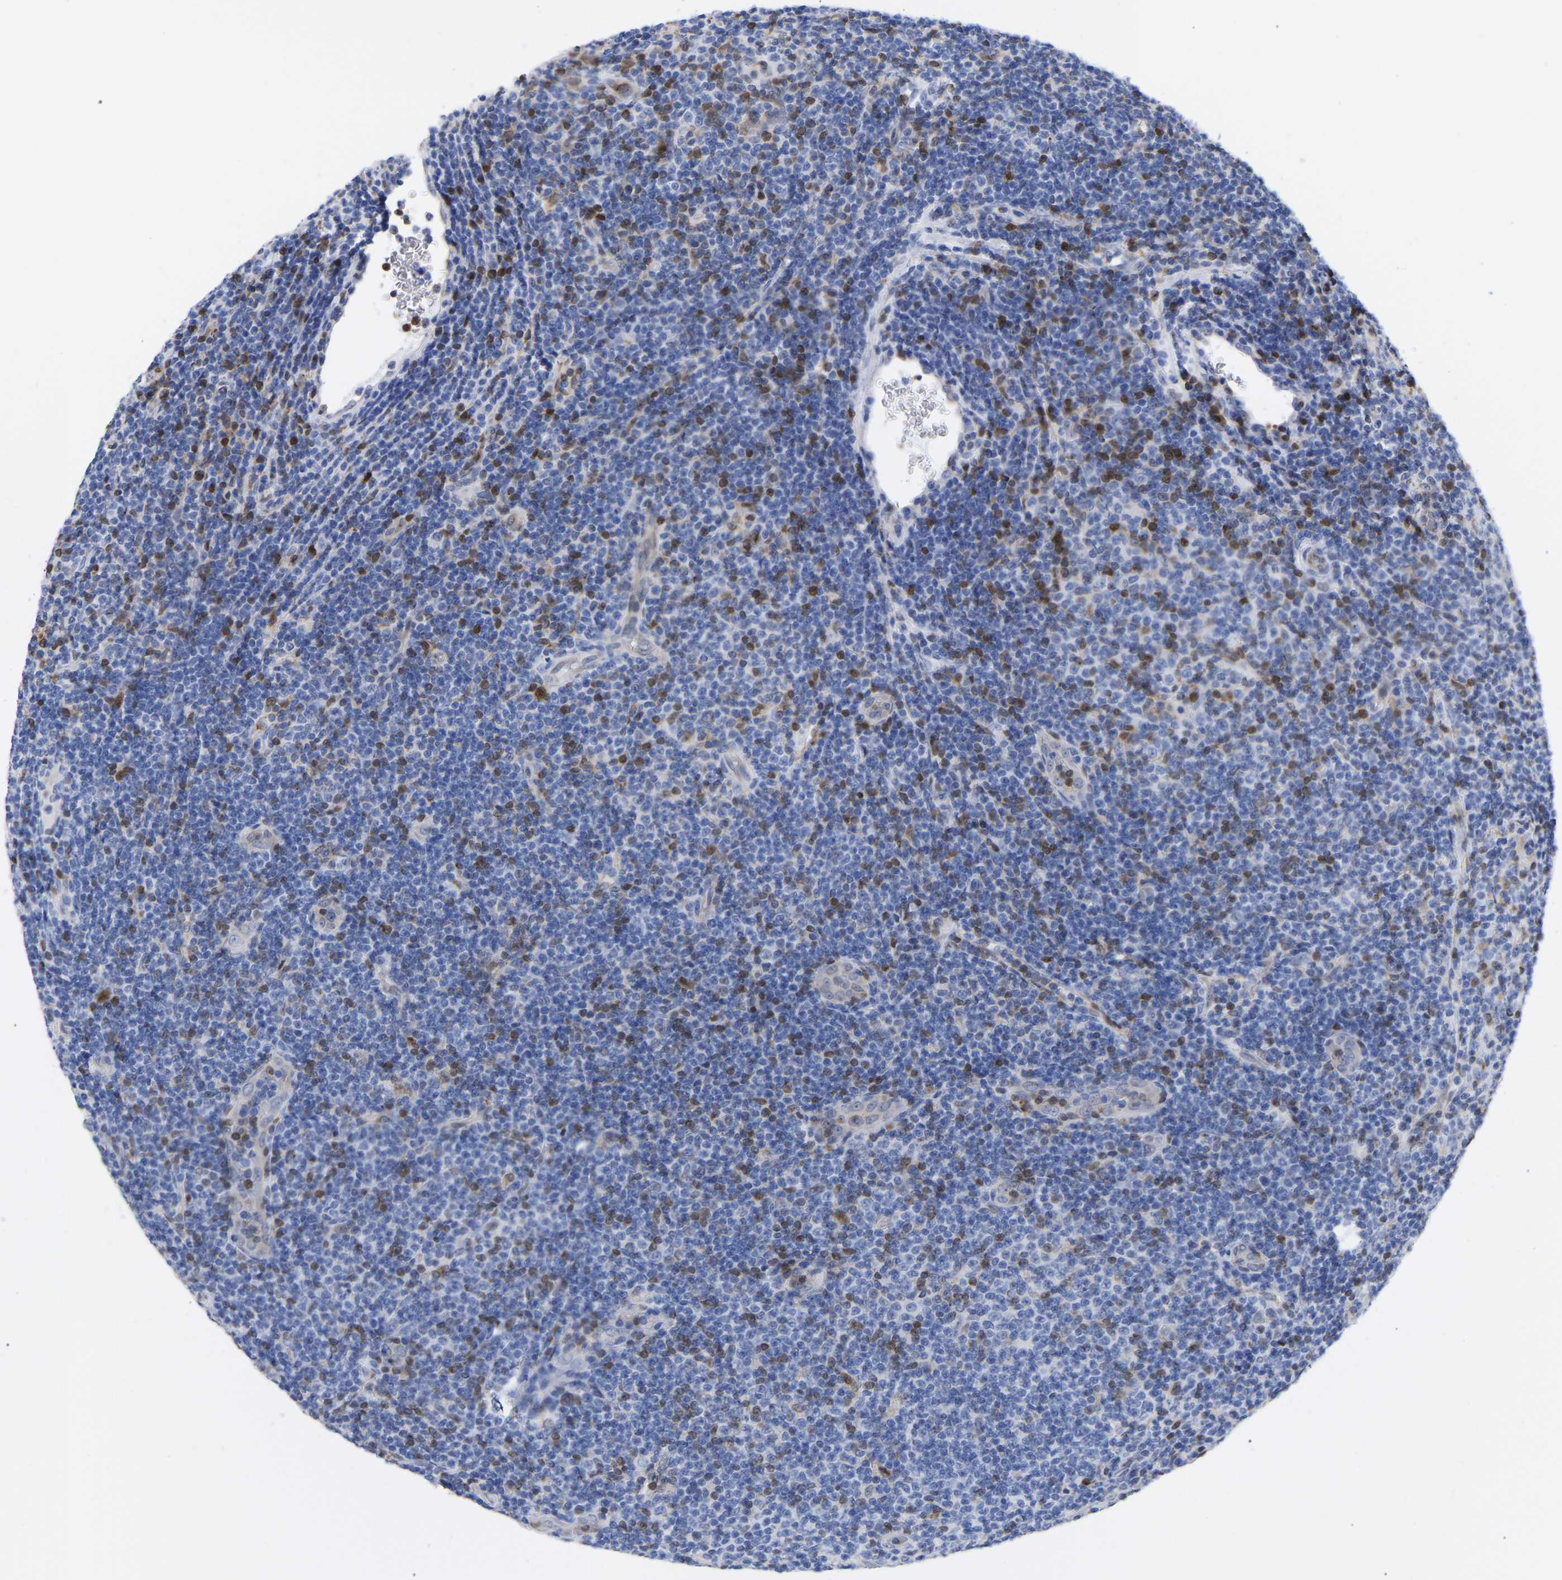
{"staining": {"intensity": "negative", "quantity": "none", "location": "none"}, "tissue": "lymphoma", "cell_type": "Tumor cells", "image_type": "cancer", "snomed": [{"axis": "morphology", "description": "Malignant lymphoma, non-Hodgkin's type, Low grade"}, {"axis": "topography", "description": "Lymph node"}], "caption": "Immunohistochemistry histopathology image of neoplastic tissue: low-grade malignant lymphoma, non-Hodgkin's type stained with DAB (3,3'-diaminobenzidine) reveals no significant protein positivity in tumor cells.", "gene": "GIMAP4", "patient": {"sex": "male", "age": 83}}